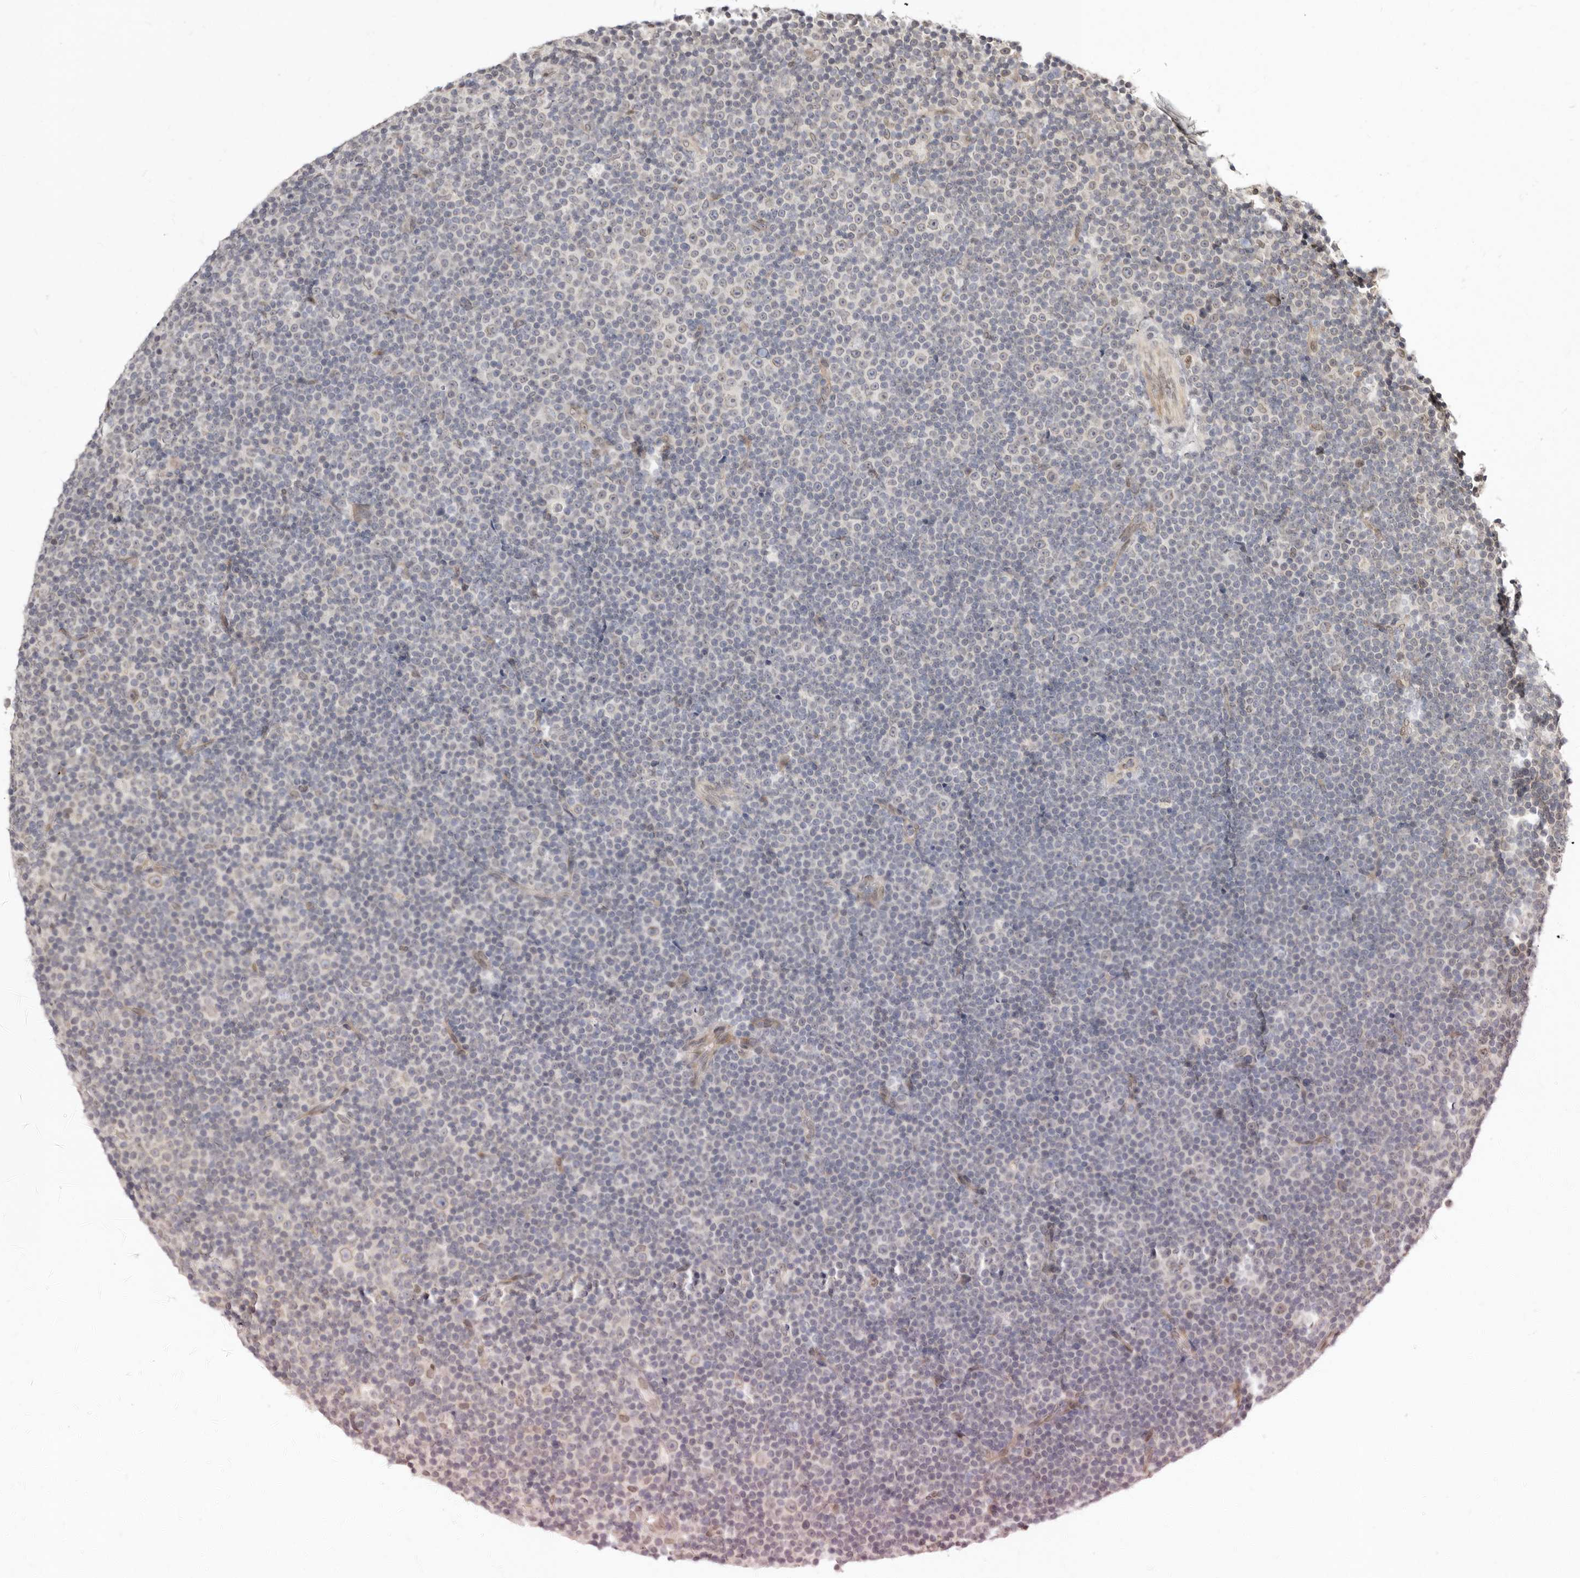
{"staining": {"intensity": "weak", "quantity": "<25%", "location": "nuclear"}, "tissue": "lymphoma", "cell_type": "Tumor cells", "image_type": "cancer", "snomed": [{"axis": "morphology", "description": "Malignant lymphoma, non-Hodgkin's type, Low grade"}, {"axis": "topography", "description": "Lymph node"}], "caption": "The immunohistochemistry histopathology image has no significant staining in tumor cells of lymphoma tissue.", "gene": "LCORL", "patient": {"sex": "female", "age": 67}}